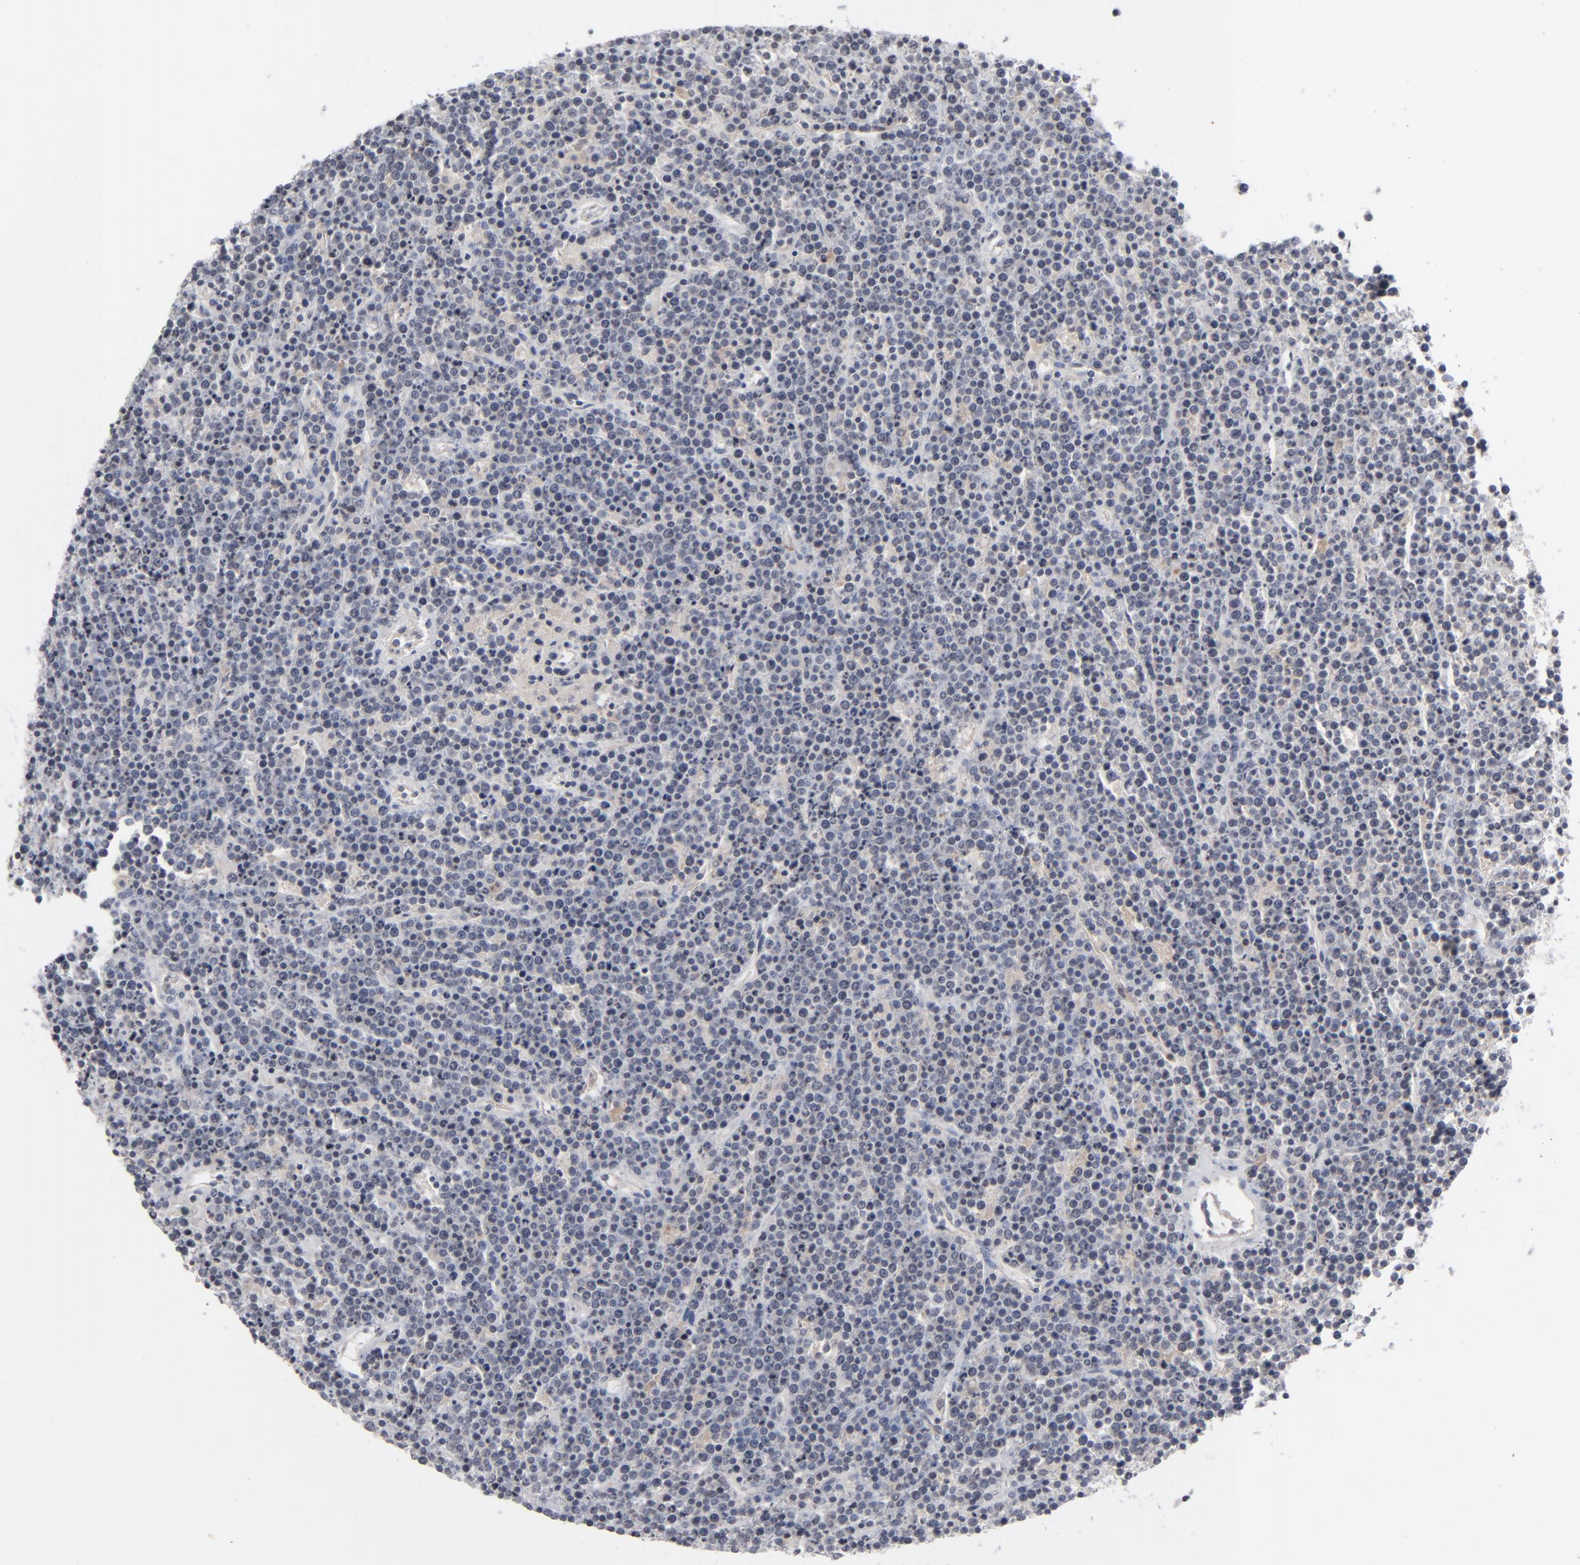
{"staining": {"intensity": "negative", "quantity": "none", "location": "none"}, "tissue": "lymphoma", "cell_type": "Tumor cells", "image_type": "cancer", "snomed": [{"axis": "morphology", "description": "Malignant lymphoma, non-Hodgkin's type, High grade"}, {"axis": "topography", "description": "Ovary"}], "caption": "High power microscopy image of an immunohistochemistry (IHC) micrograph of malignant lymphoma, non-Hodgkin's type (high-grade), revealing no significant positivity in tumor cells.", "gene": "POF1B", "patient": {"sex": "female", "age": 56}}